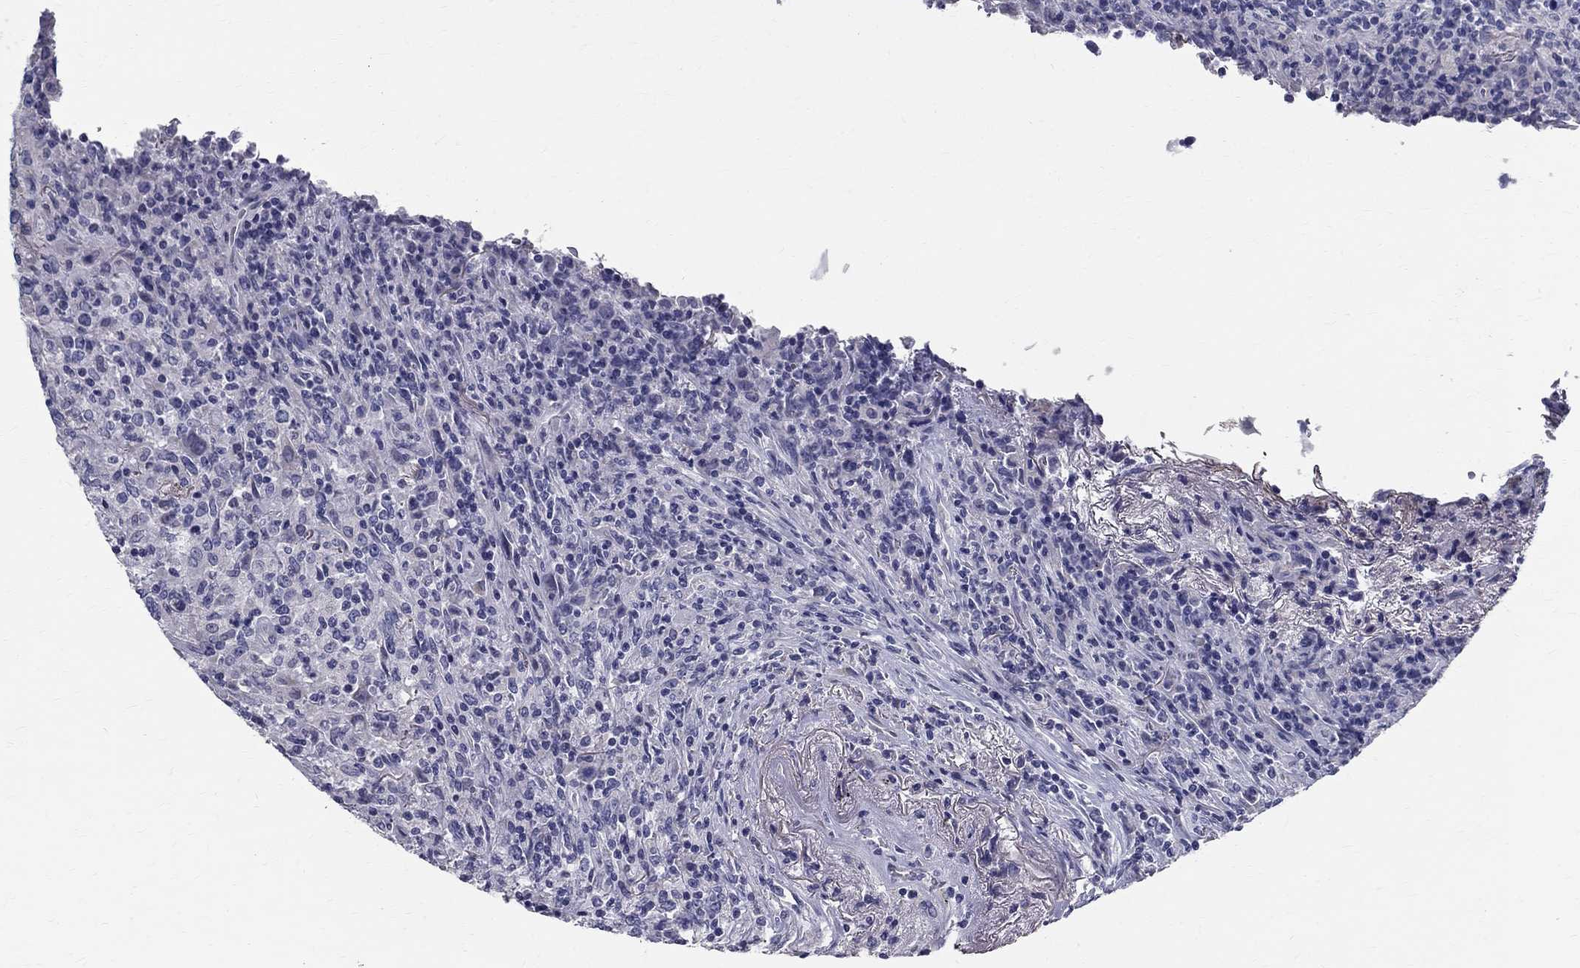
{"staining": {"intensity": "negative", "quantity": "none", "location": "none"}, "tissue": "lymphoma", "cell_type": "Tumor cells", "image_type": "cancer", "snomed": [{"axis": "morphology", "description": "Malignant lymphoma, non-Hodgkin's type, High grade"}, {"axis": "topography", "description": "Lung"}], "caption": "Immunohistochemistry histopathology image of malignant lymphoma, non-Hodgkin's type (high-grade) stained for a protein (brown), which shows no expression in tumor cells. (DAB (3,3'-diaminobenzidine) immunohistochemistry (IHC), high magnification).", "gene": "TGM4", "patient": {"sex": "male", "age": 79}}